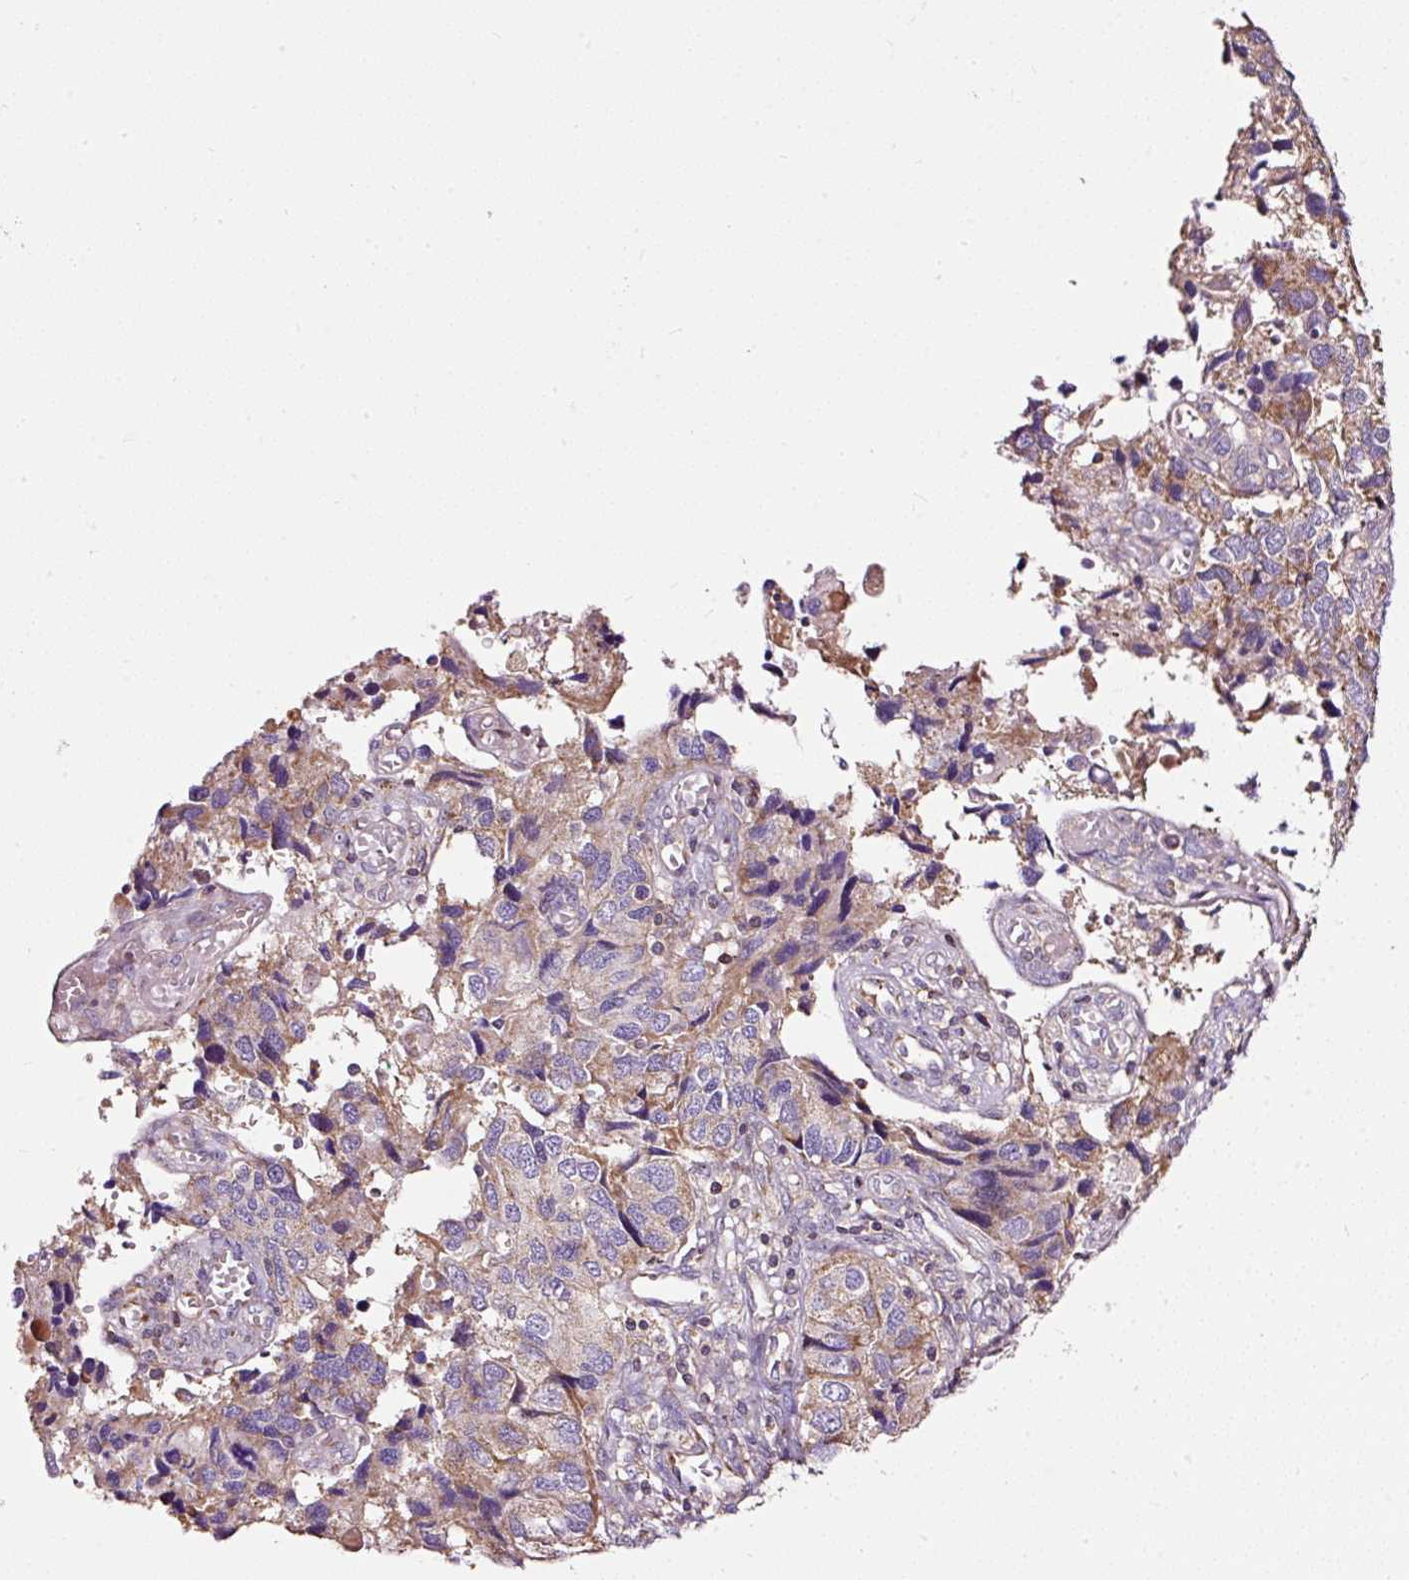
{"staining": {"intensity": "weak", "quantity": "25%-75%", "location": "cytoplasmic/membranous"}, "tissue": "endometrial cancer", "cell_type": "Tumor cells", "image_type": "cancer", "snomed": [{"axis": "morphology", "description": "Carcinoma, NOS"}, {"axis": "topography", "description": "Uterus"}], "caption": "An IHC image of tumor tissue is shown. Protein staining in brown labels weak cytoplasmic/membranous positivity in endometrial cancer (carcinoma) within tumor cells. Nuclei are stained in blue.", "gene": "BOLA3", "patient": {"sex": "female", "age": 76}}